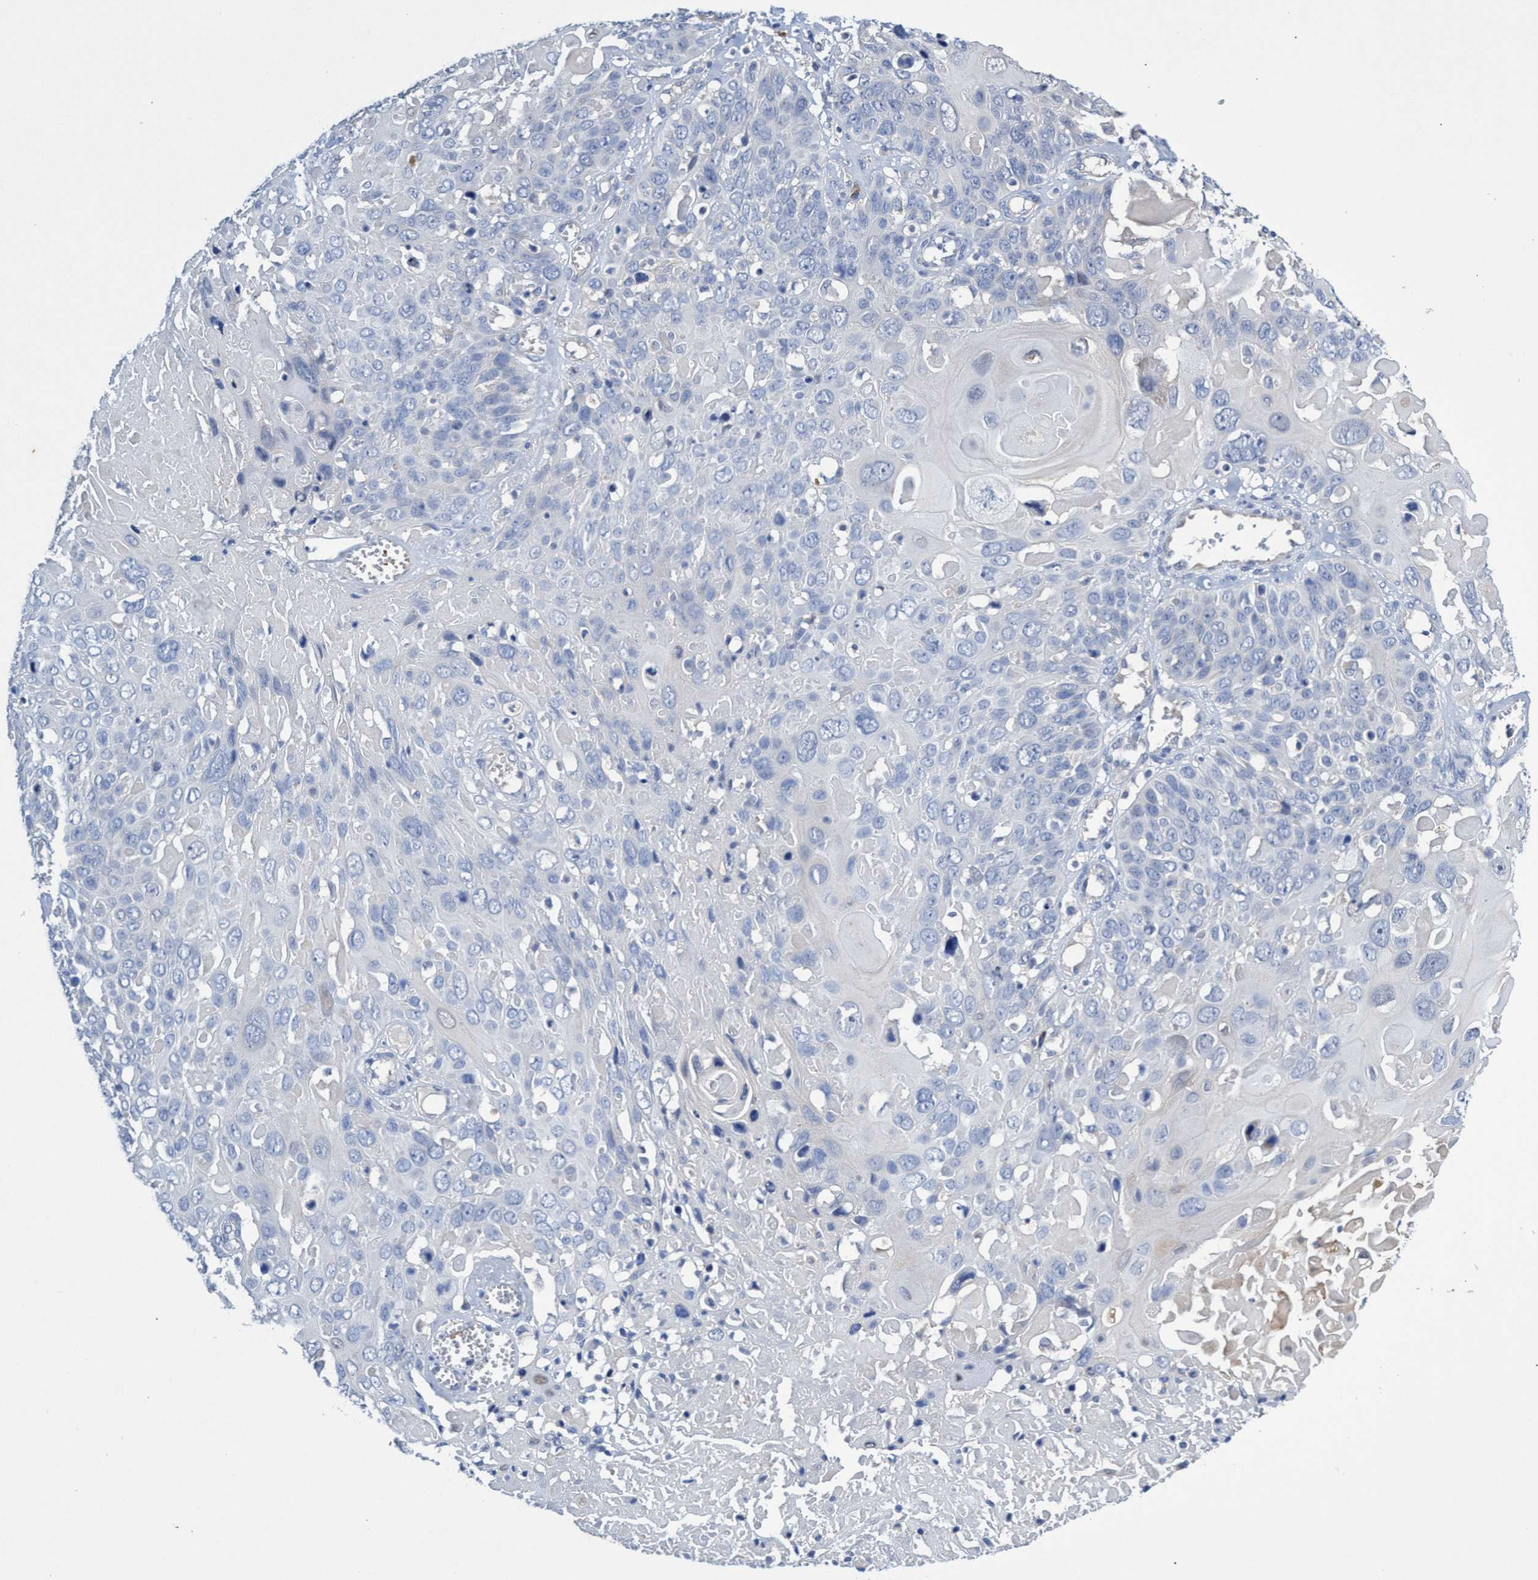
{"staining": {"intensity": "negative", "quantity": "none", "location": "none"}, "tissue": "cervical cancer", "cell_type": "Tumor cells", "image_type": "cancer", "snomed": [{"axis": "morphology", "description": "Squamous cell carcinoma, NOS"}, {"axis": "topography", "description": "Cervix"}], "caption": "A histopathology image of human cervical cancer is negative for staining in tumor cells.", "gene": "SVEP1", "patient": {"sex": "female", "age": 74}}